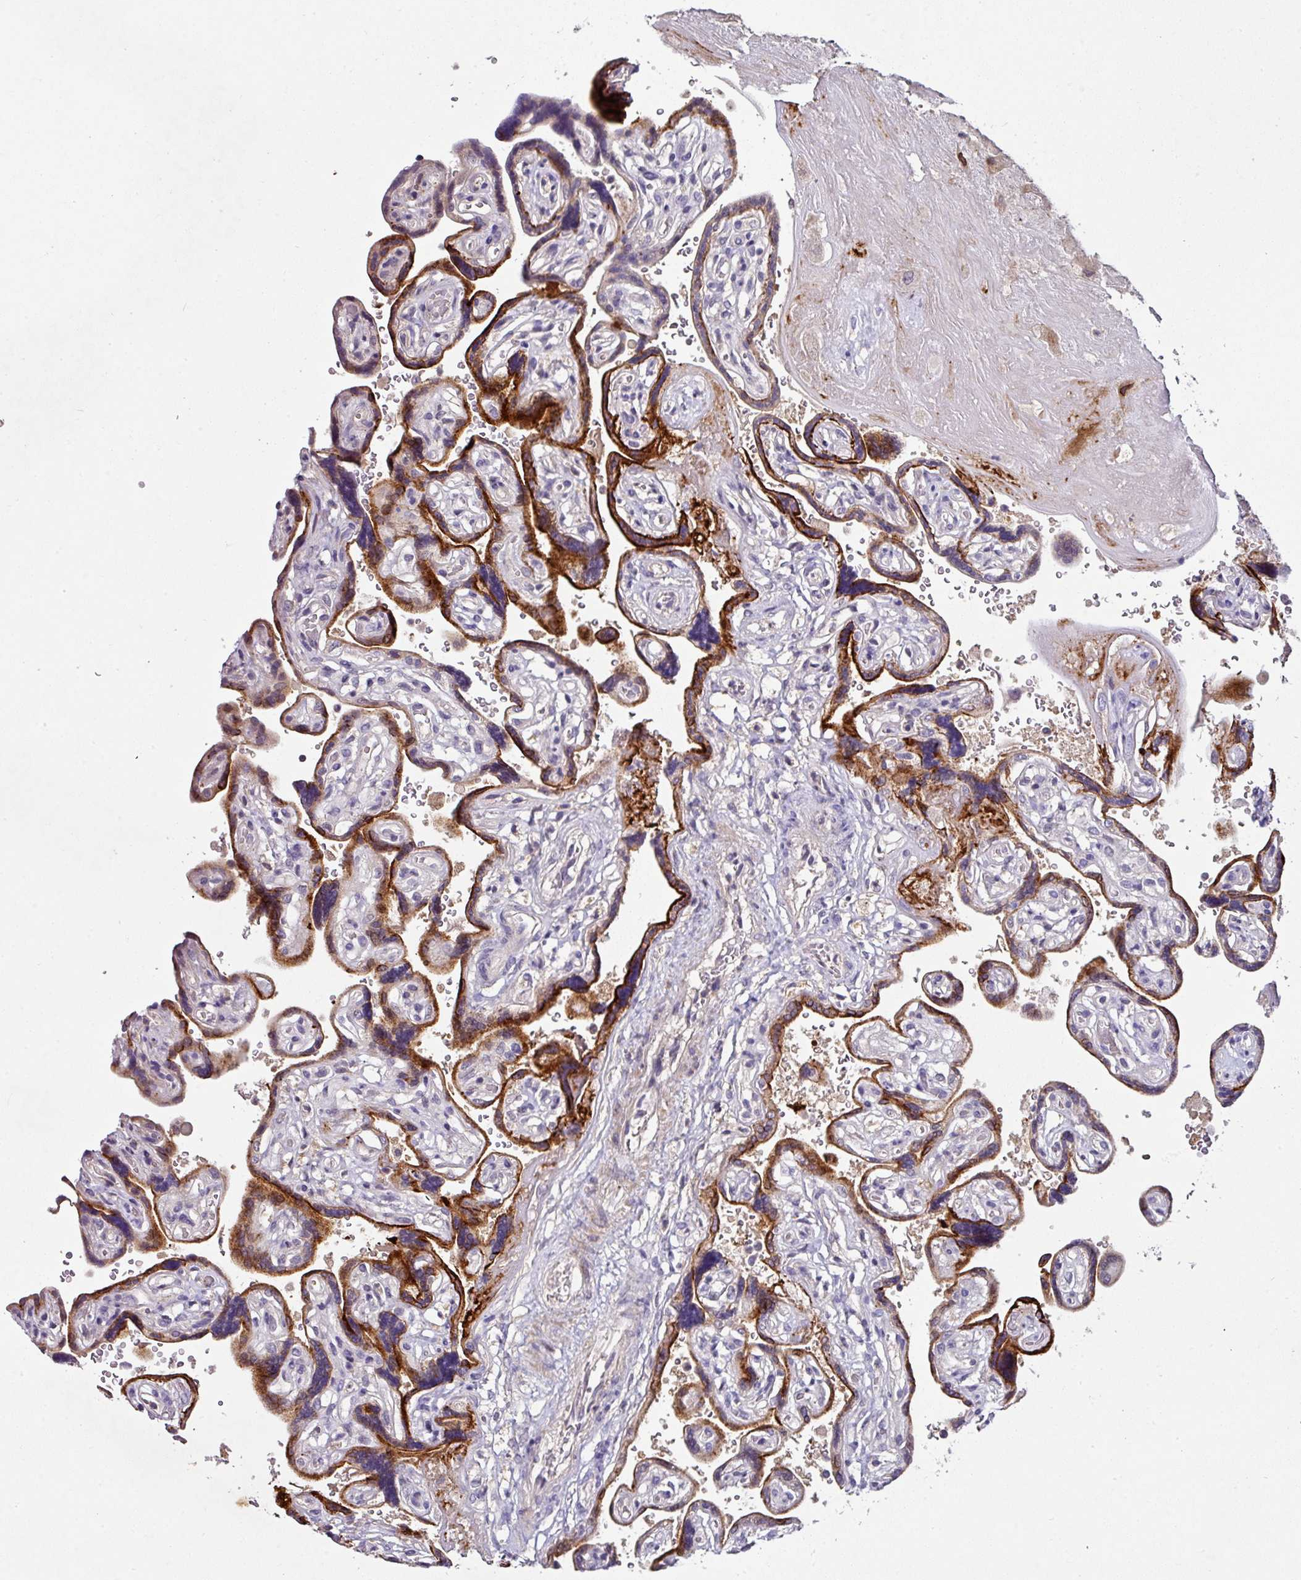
{"staining": {"intensity": "strong", "quantity": "25%-75%", "location": "cytoplasmic/membranous"}, "tissue": "placenta", "cell_type": "Trophoblastic cells", "image_type": "normal", "snomed": [{"axis": "morphology", "description": "Normal tissue, NOS"}, {"axis": "topography", "description": "Placenta"}], "caption": "Immunohistochemical staining of benign human placenta displays 25%-75% levels of strong cytoplasmic/membranous protein positivity in approximately 25%-75% of trophoblastic cells.", "gene": "AEBP2", "patient": {"sex": "female", "age": 32}}